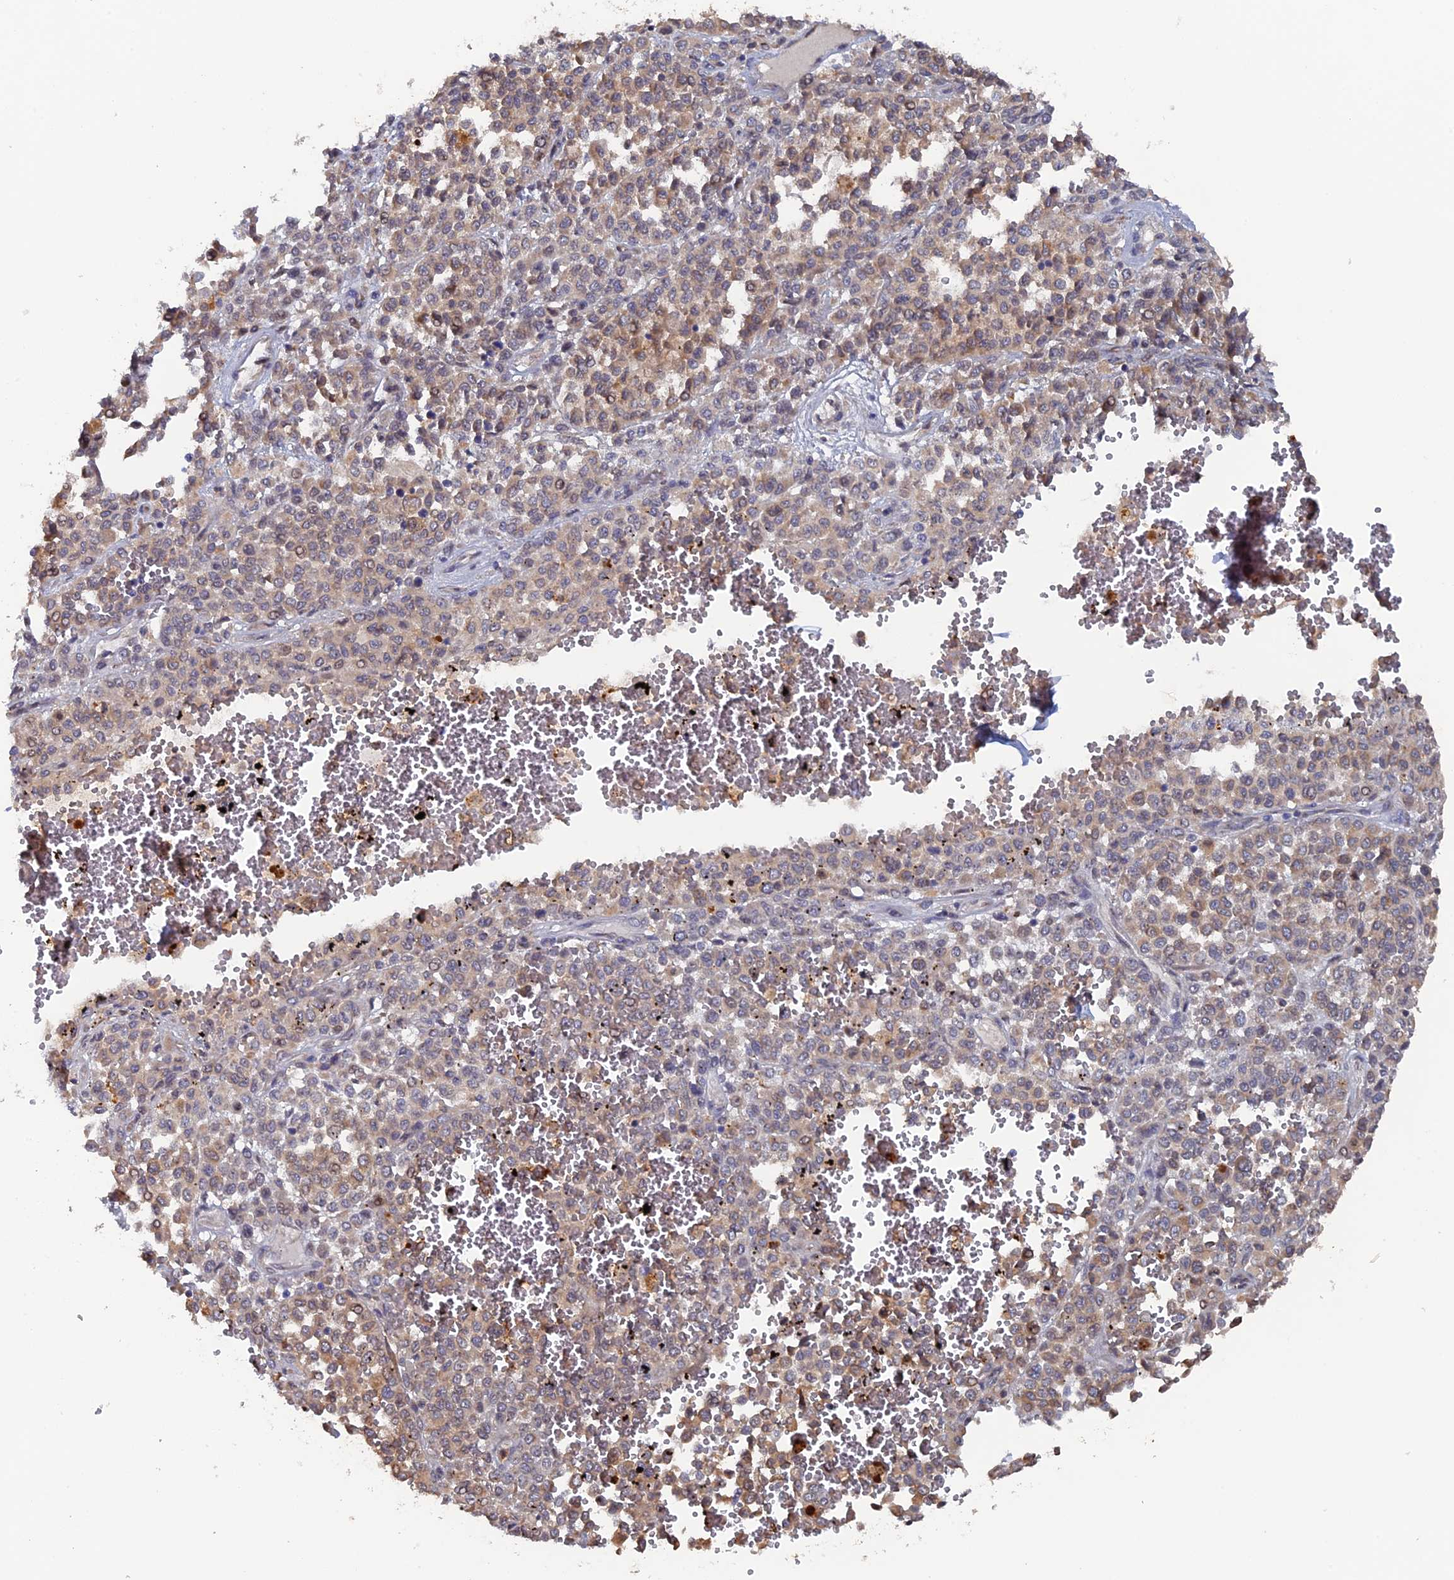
{"staining": {"intensity": "weak", "quantity": ">75%", "location": "cytoplasmic/membranous"}, "tissue": "melanoma", "cell_type": "Tumor cells", "image_type": "cancer", "snomed": [{"axis": "morphology", "description": "Malignant melanoma, Metastatic site"}, {"axis": "topography", "description": "Pancreas"}], "caption": "This histopathology image displays immunohistochemistry (IHC) staining of melanoma, with low weak cytoplasmic/membranous positivity in about >75% of tumor cells.", "gene": "VPS37C", "patient": {"sex": "female", "age": 30}}